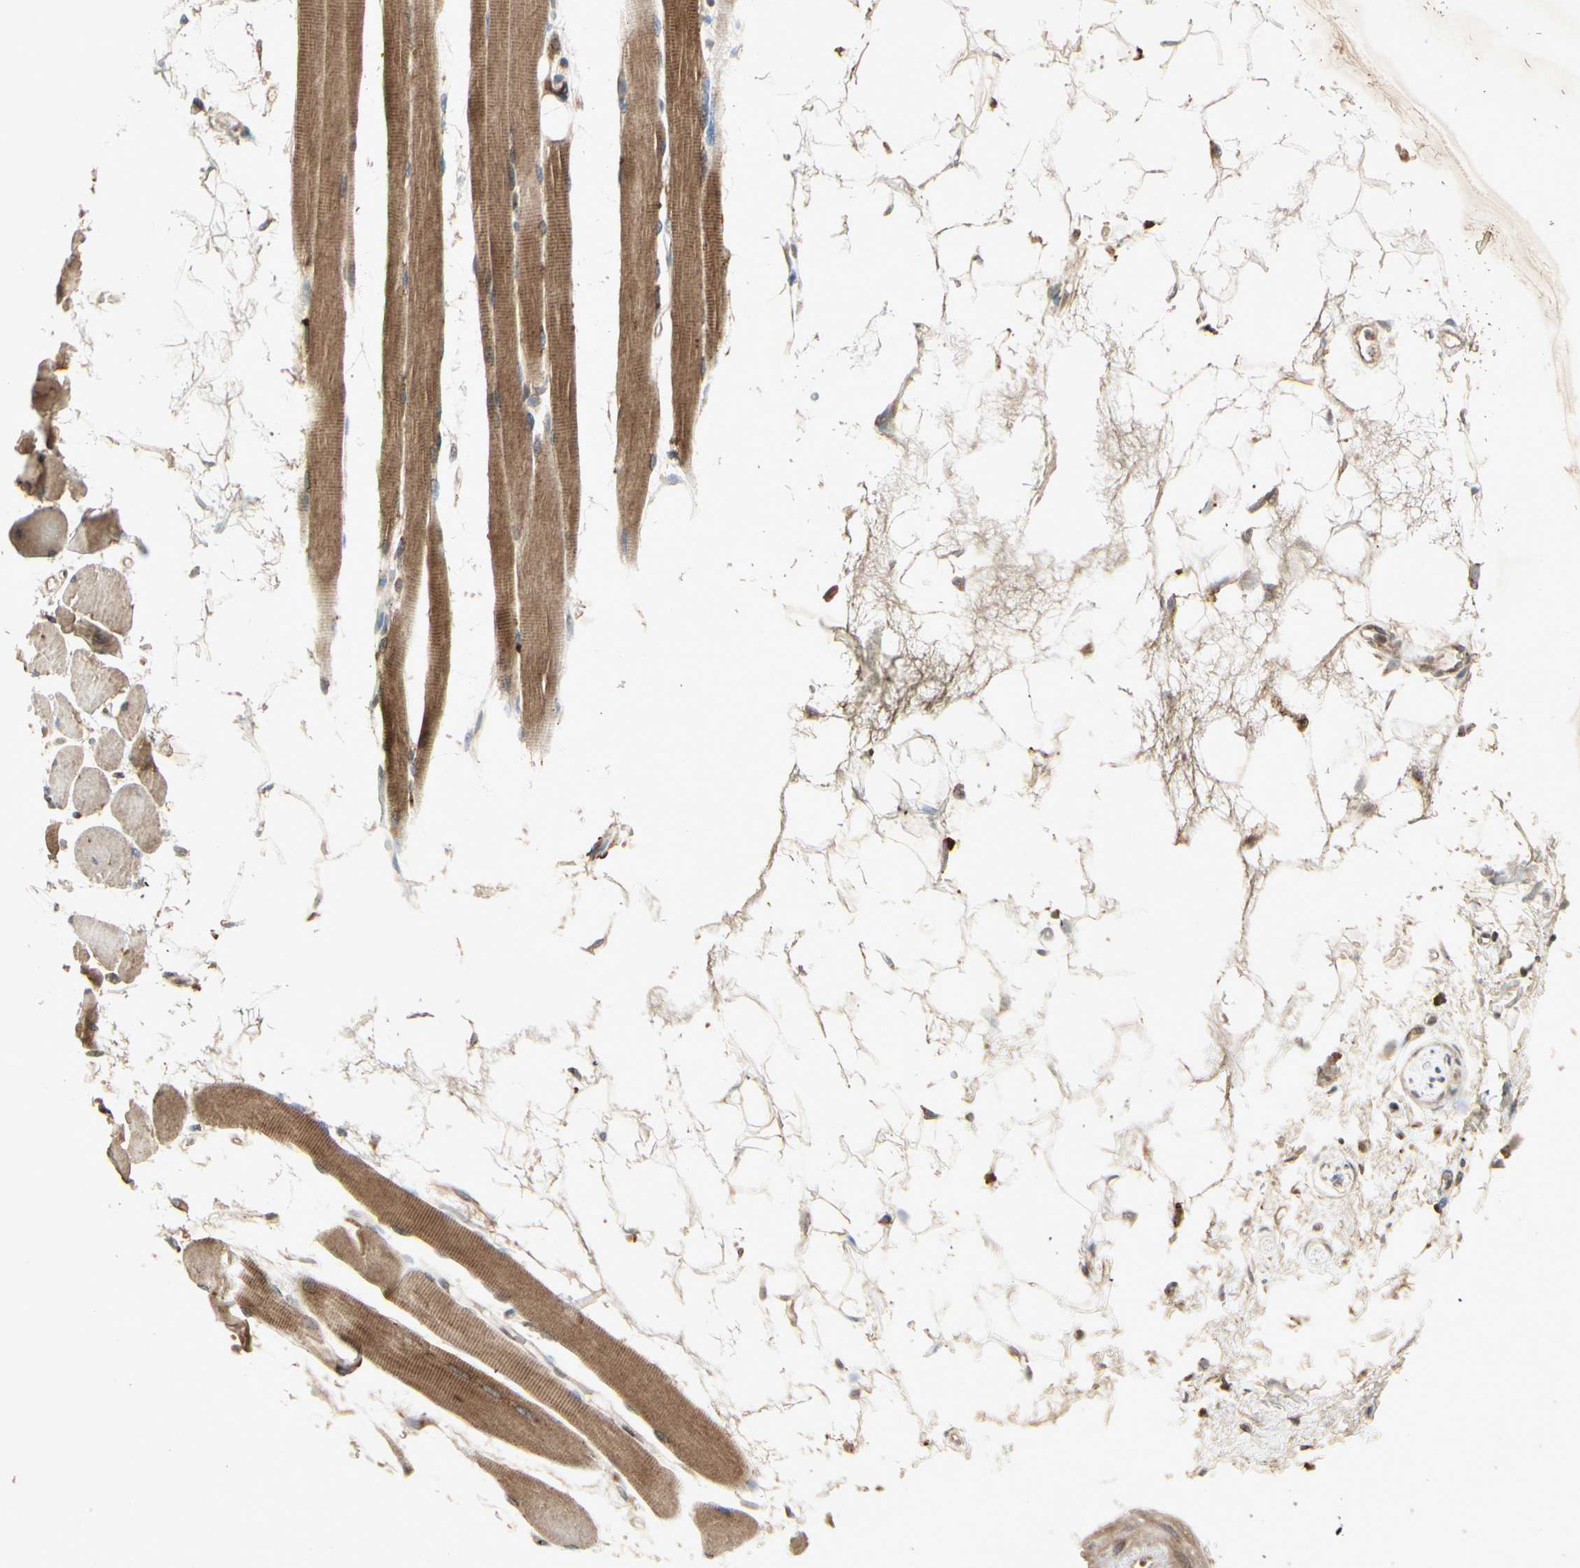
{"staining": {"intensity": "moderate", "quantity": ">75%", "location": "cytoplasmic/membranous"}, "tissue": "skeletal muscle", "cell_type": "Myocytes", "image_type": "normal", "snomed": [{"axis": "morphology", "description": "Normal tissue, NOS"}, {"axis": "topography", "description": "Skeletal muscle"}, {"axis": "topography", "description": "Oral tissue"}, {"axis": "topography", "description": "Peripheral nerve tissue"}], "caption": "Immunohistochemistry (DAB (3,3'-diaminobenzidine)) staining of normal skeletal muscle displays moderate cytoplasmic/membranous protein positivity in approximately >75% of myocytes.", "gene": "TEK", "patient": {"sex": "female", "age": 84}}